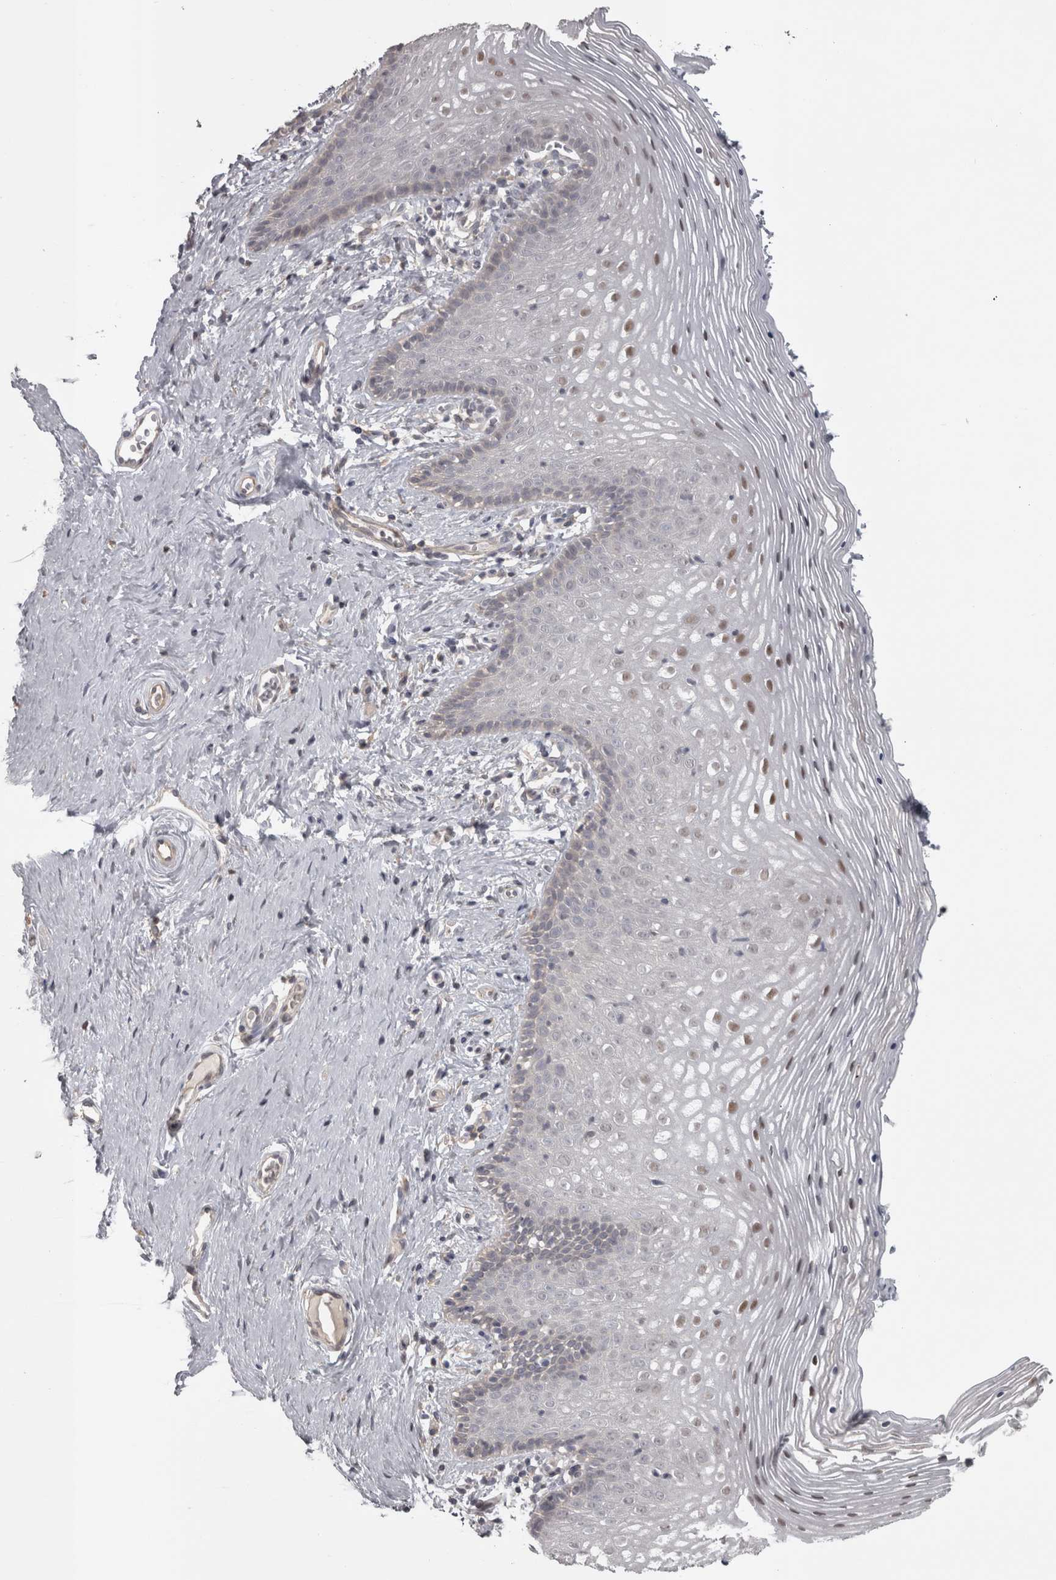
{"staining": {"intensity": "moderate", "quantity": "<25%", "location": "nuclear"}, "tissue": "vagina", "cell_type": "Squamous epithelial cells", "image_type": "normal", "snomed": [{"axis": "morphology", "description": "Normal tissue, NOS"}, {"axis": "topography", "description": "Vagina"}], "caption": "Vagina stained with a brown dye displays moderate nuclear positive positivity in about <25% of squamous epithelial cells.", "gene": "SLCO5A1", "patient": {"sex": "female", "age": 32}}